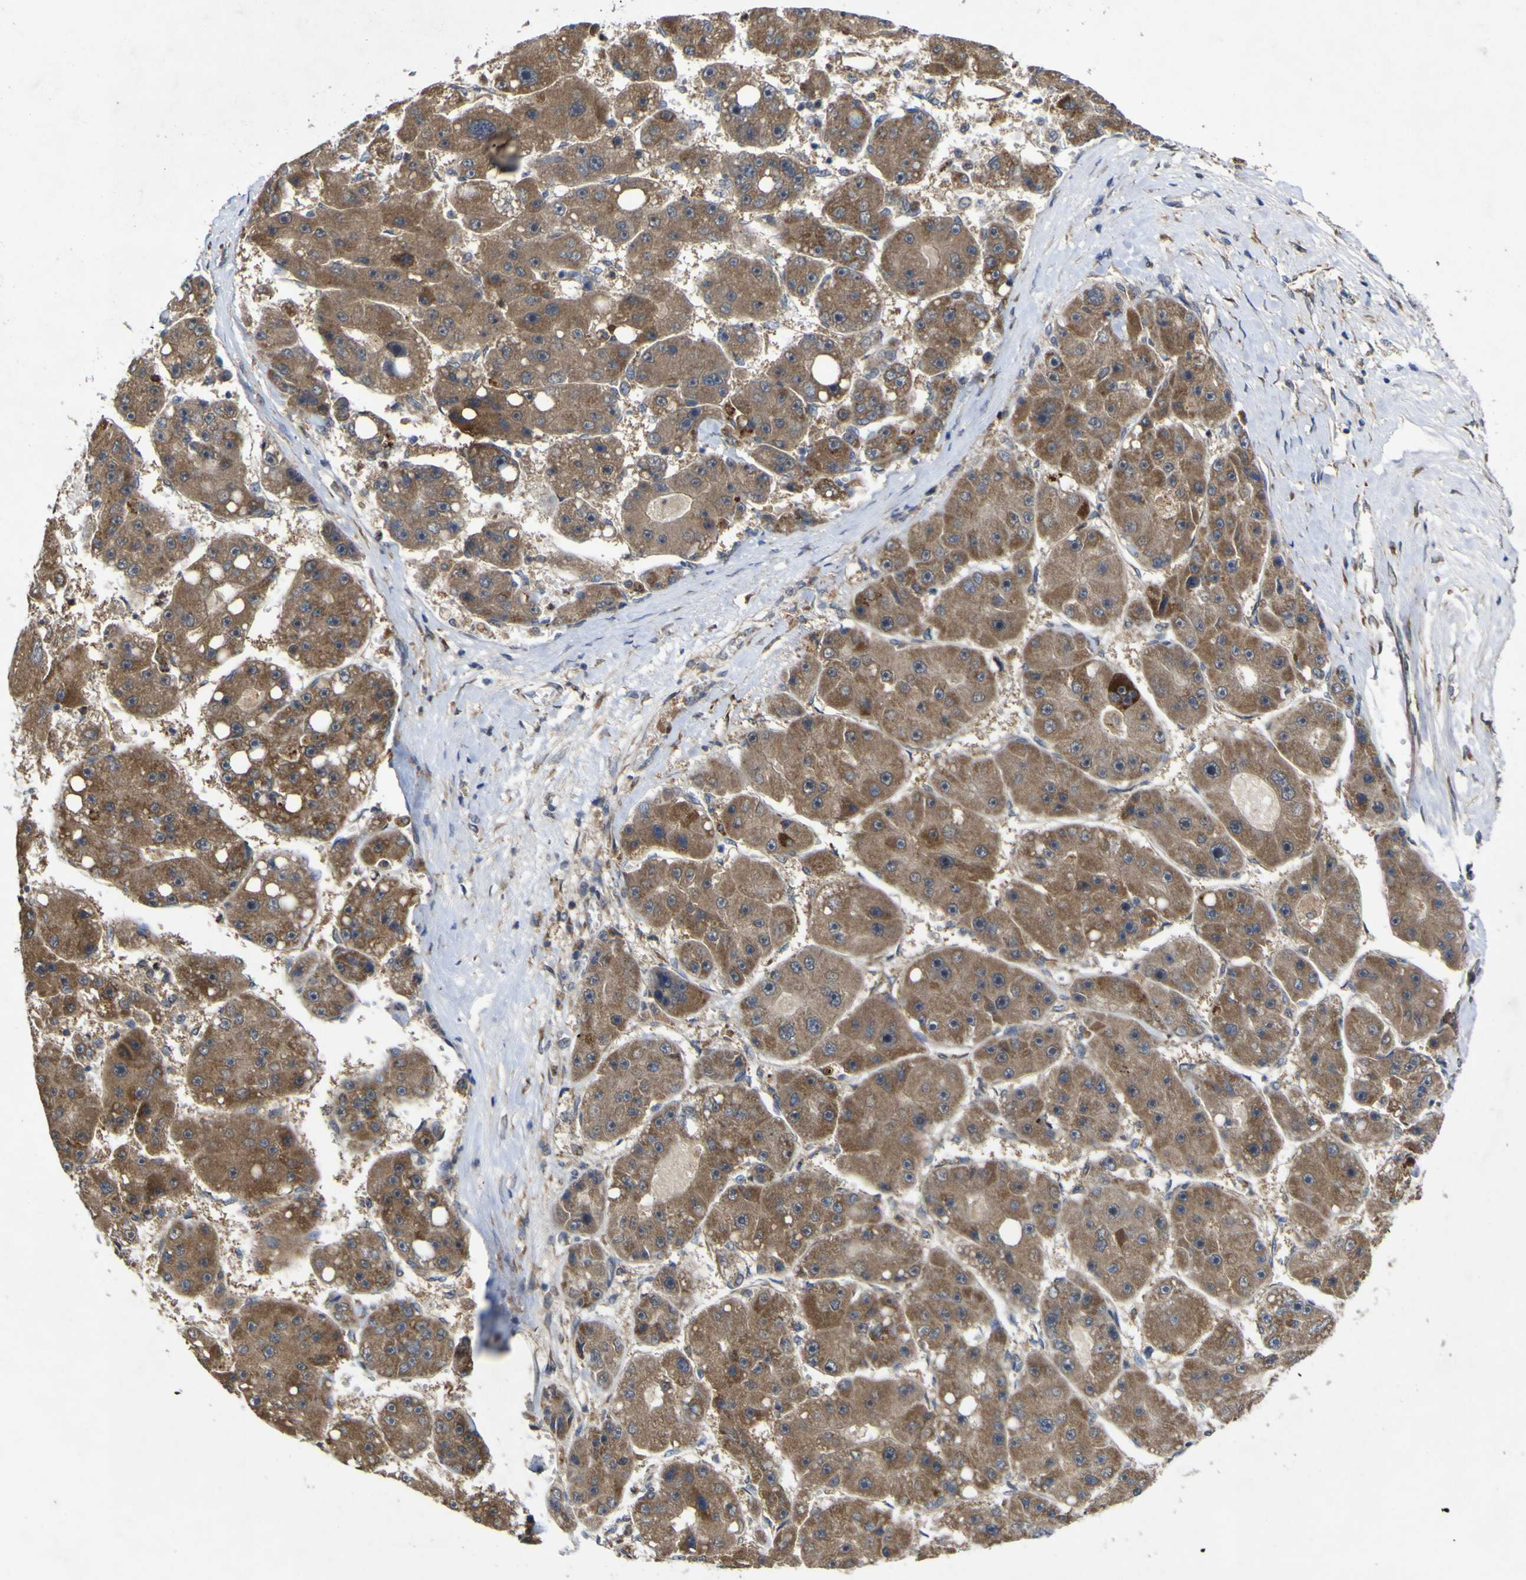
{"staining": {"intensity": "moderate", "quantity": ">75%", "location": "cytoplasmic/membranous"}, "tissue": "liver cancer", "cell_type": "Tumor cells", "image_type": "cancer", "snomed": [{"axis": "morphology", "description": "Carcinoma, Hepatocellular, NOS"}, {"axis": "topography", "description": "Liver"}], "caption": "This is a micrograph of IHC staining of liver hepatocellular carcinoma, which shows moderate positivity in the cytoplasmic/membranous of tumor cells.", "gene": "IRAK2", "patient": {"sex": "female", "age": 61}}